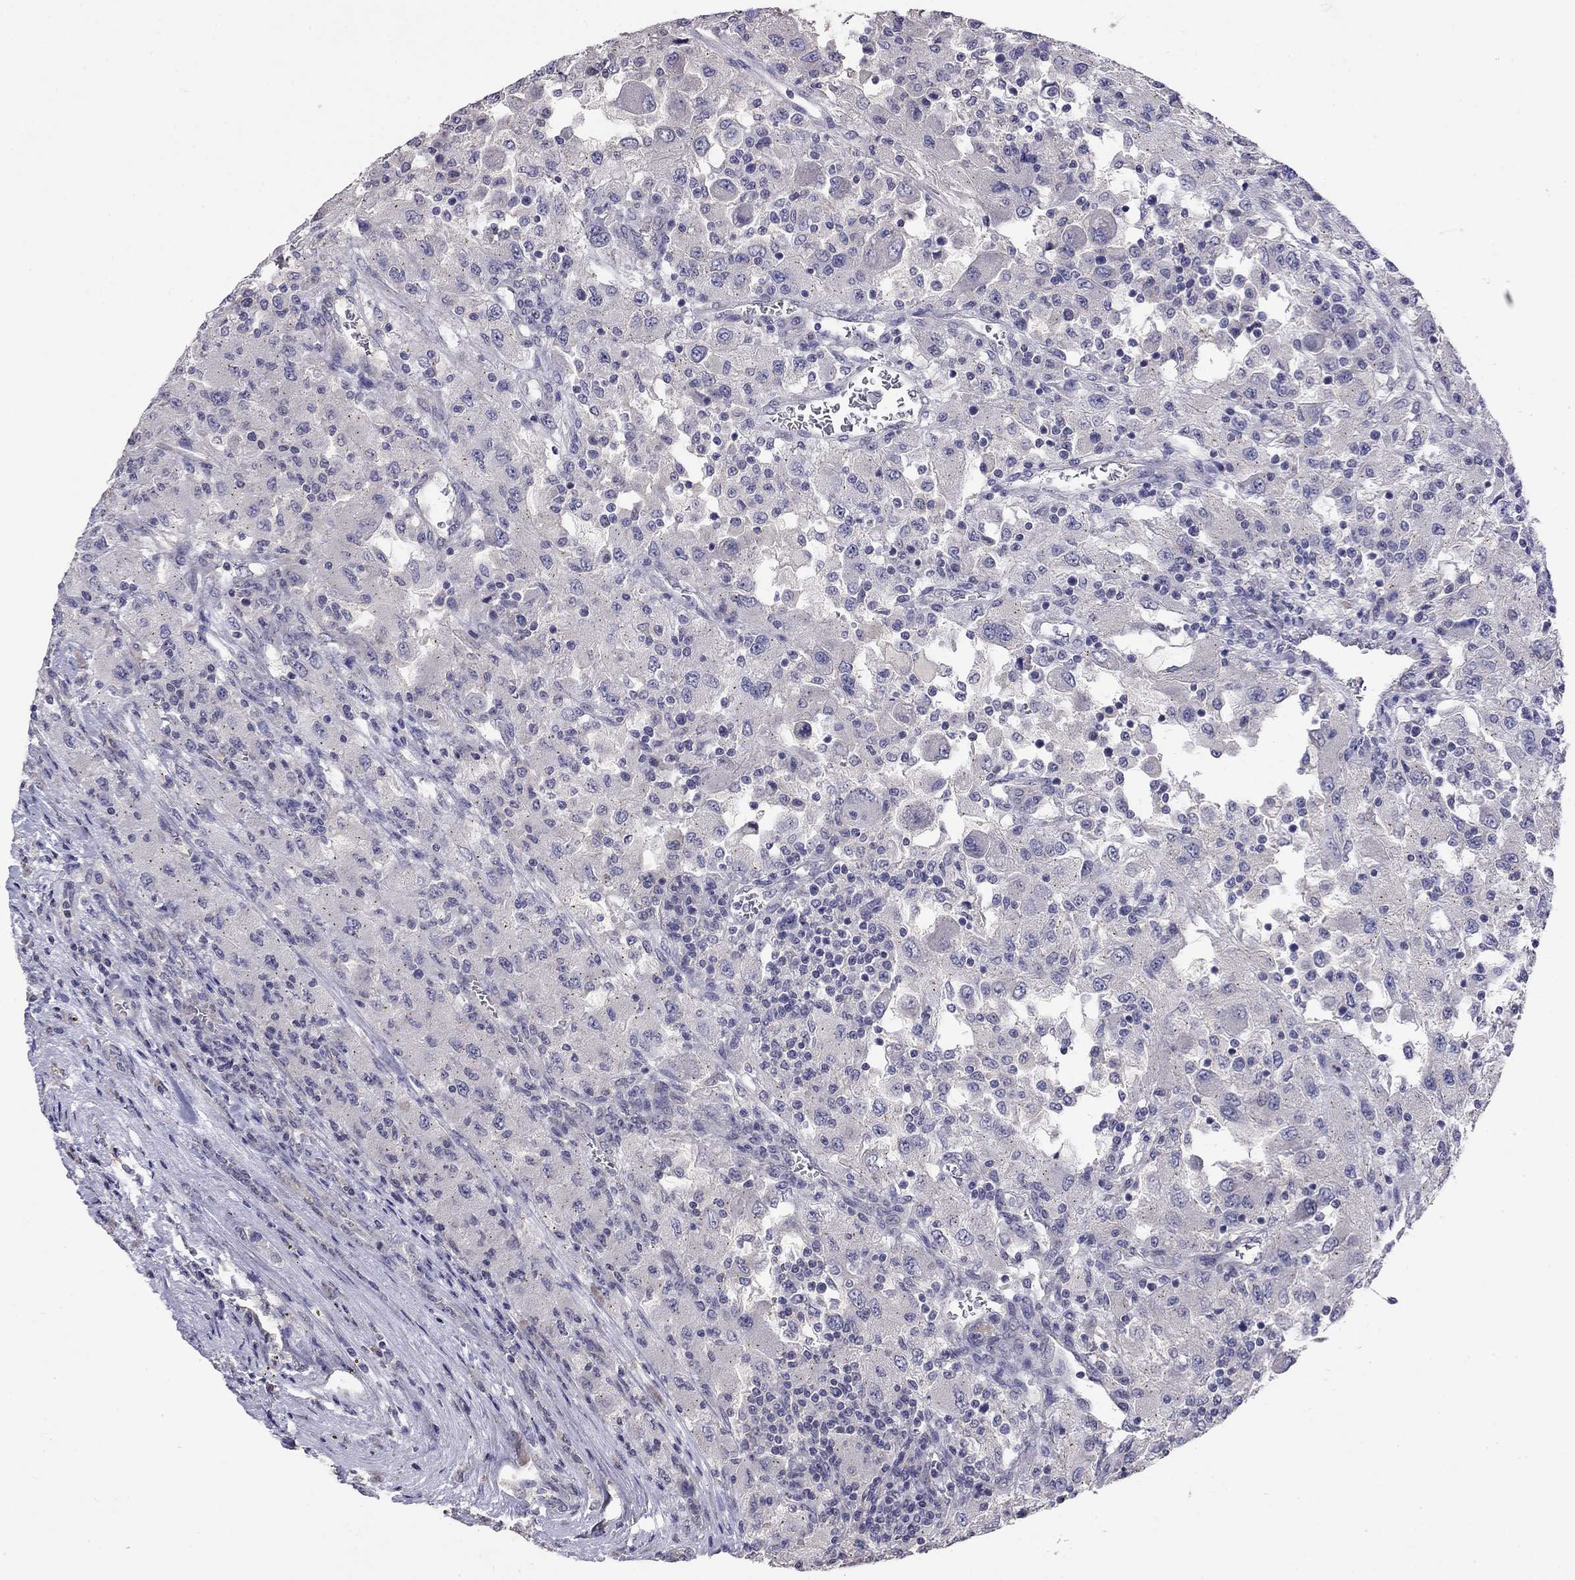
{"staining": {"intensity": "negative", "quantity": "none", "location": "none"}, "tissue": "renal cancer", "cell_type": "Tumor cells", "image_type": "cancer", "snomed": [{"axis": "morphology", "description": "Adenocarcinoma, NOS"}, {"axis": "topography", "description": "Kidney"}], "caption": "High power microscopy micrograph of an immunohistochemistry photomicrograph of renal cancer, revealing no significant expression in tumor cells.", "gene": "WNK3", "patient": {"sex": "female", "age": 67}}